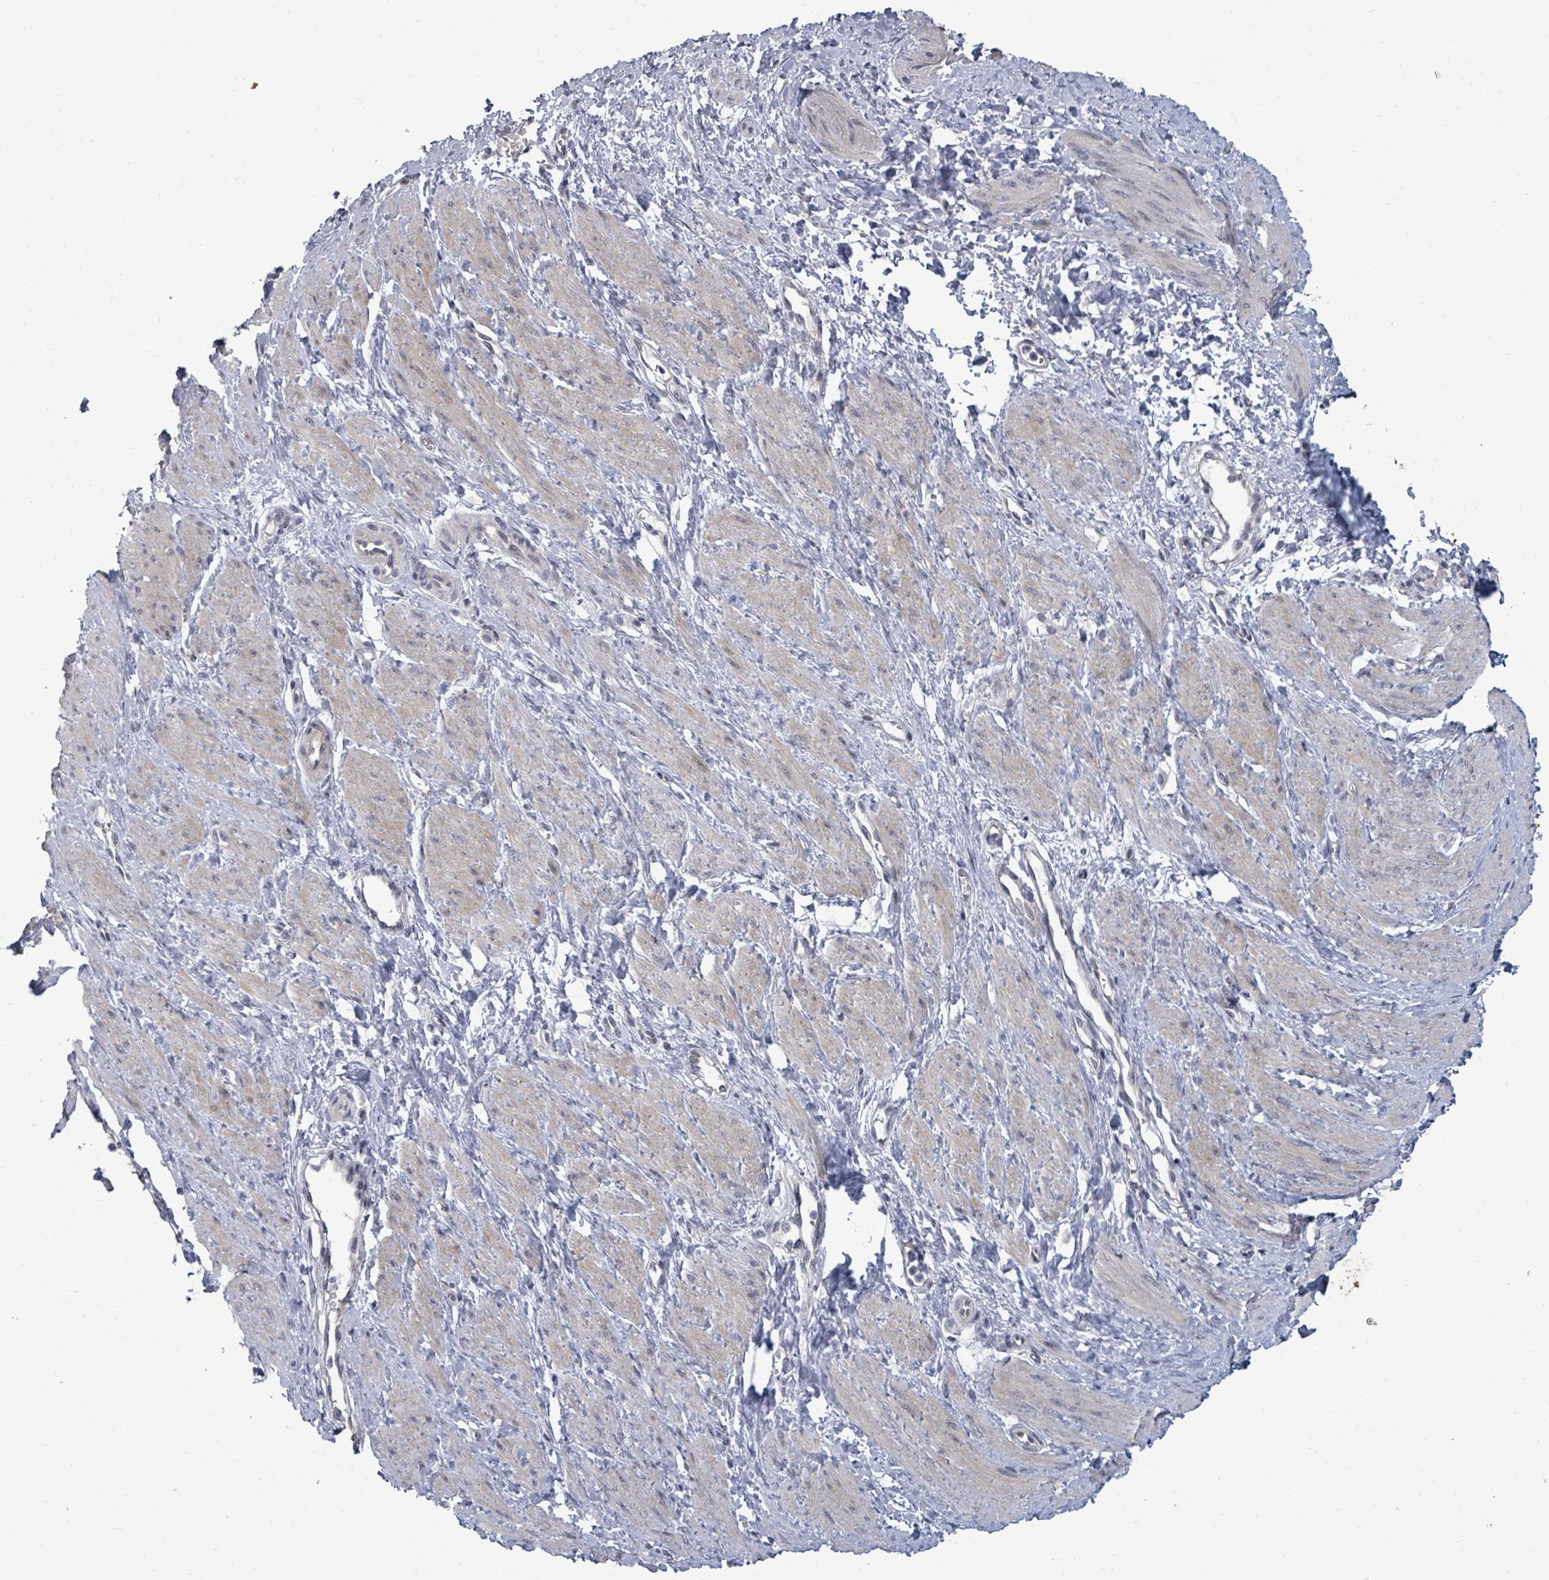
{"staining": {"intensity": "weak", "quantity": "25%-75%", "location": "cytoplasmic/membranous"}, "tissue": "smooth muscle", "cell_type": "Smooth muscle cells", "image_type": "normal", "snomed": [{"axis": "morphology", "description": "Normal tissue, NOS"}, {"axis": "topography", "description": "Smooth muscle"}, {"axis": "topography", "description": "Uterus"}], "caption": "Unremarkable smooth muscle demonstrates weak cytoplasmic/membranous staining in approximately 25%-75% of smooth muscle cells.", "gene": "ASB12", "patient": {"sex": "female", "age": 39}}